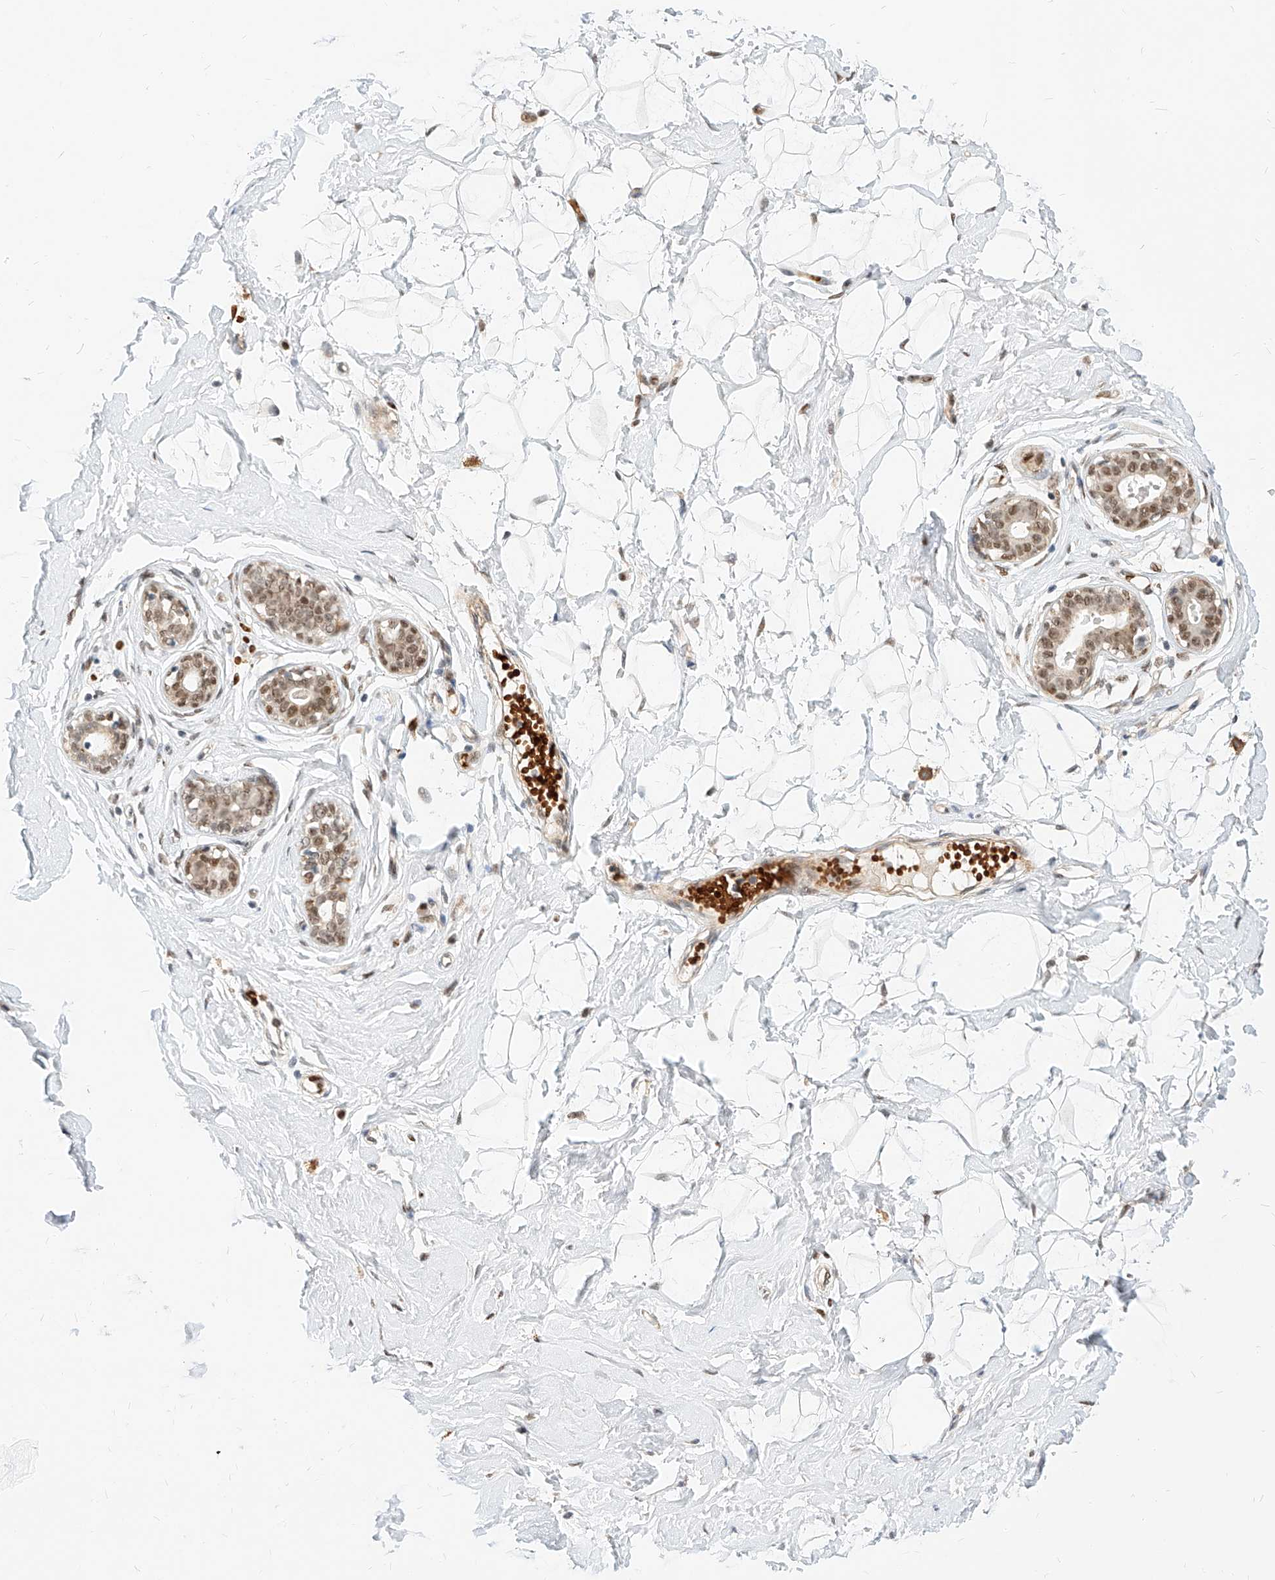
{"staining": {"intensity": "weak", "quantity": "<25%", "location": "nuclear"}, "tissue": "breast", "cell_type": "Adipocytes", "image_type": "normal", "snomed": [{"axis": "morphology", "description": "Normal tissue, NOS"}, {"axis": "morphology", "description": "Adenoma, NOS"}, {"axis": "topography", "description": "Breast"}], "caption": "Adipocytes show no significant expression in normal breast. (DAB IHC visualized using brightfield microscopy, high magnification).", "gene": "CBX8", "patient": {"sex": "female", "age": 23}}